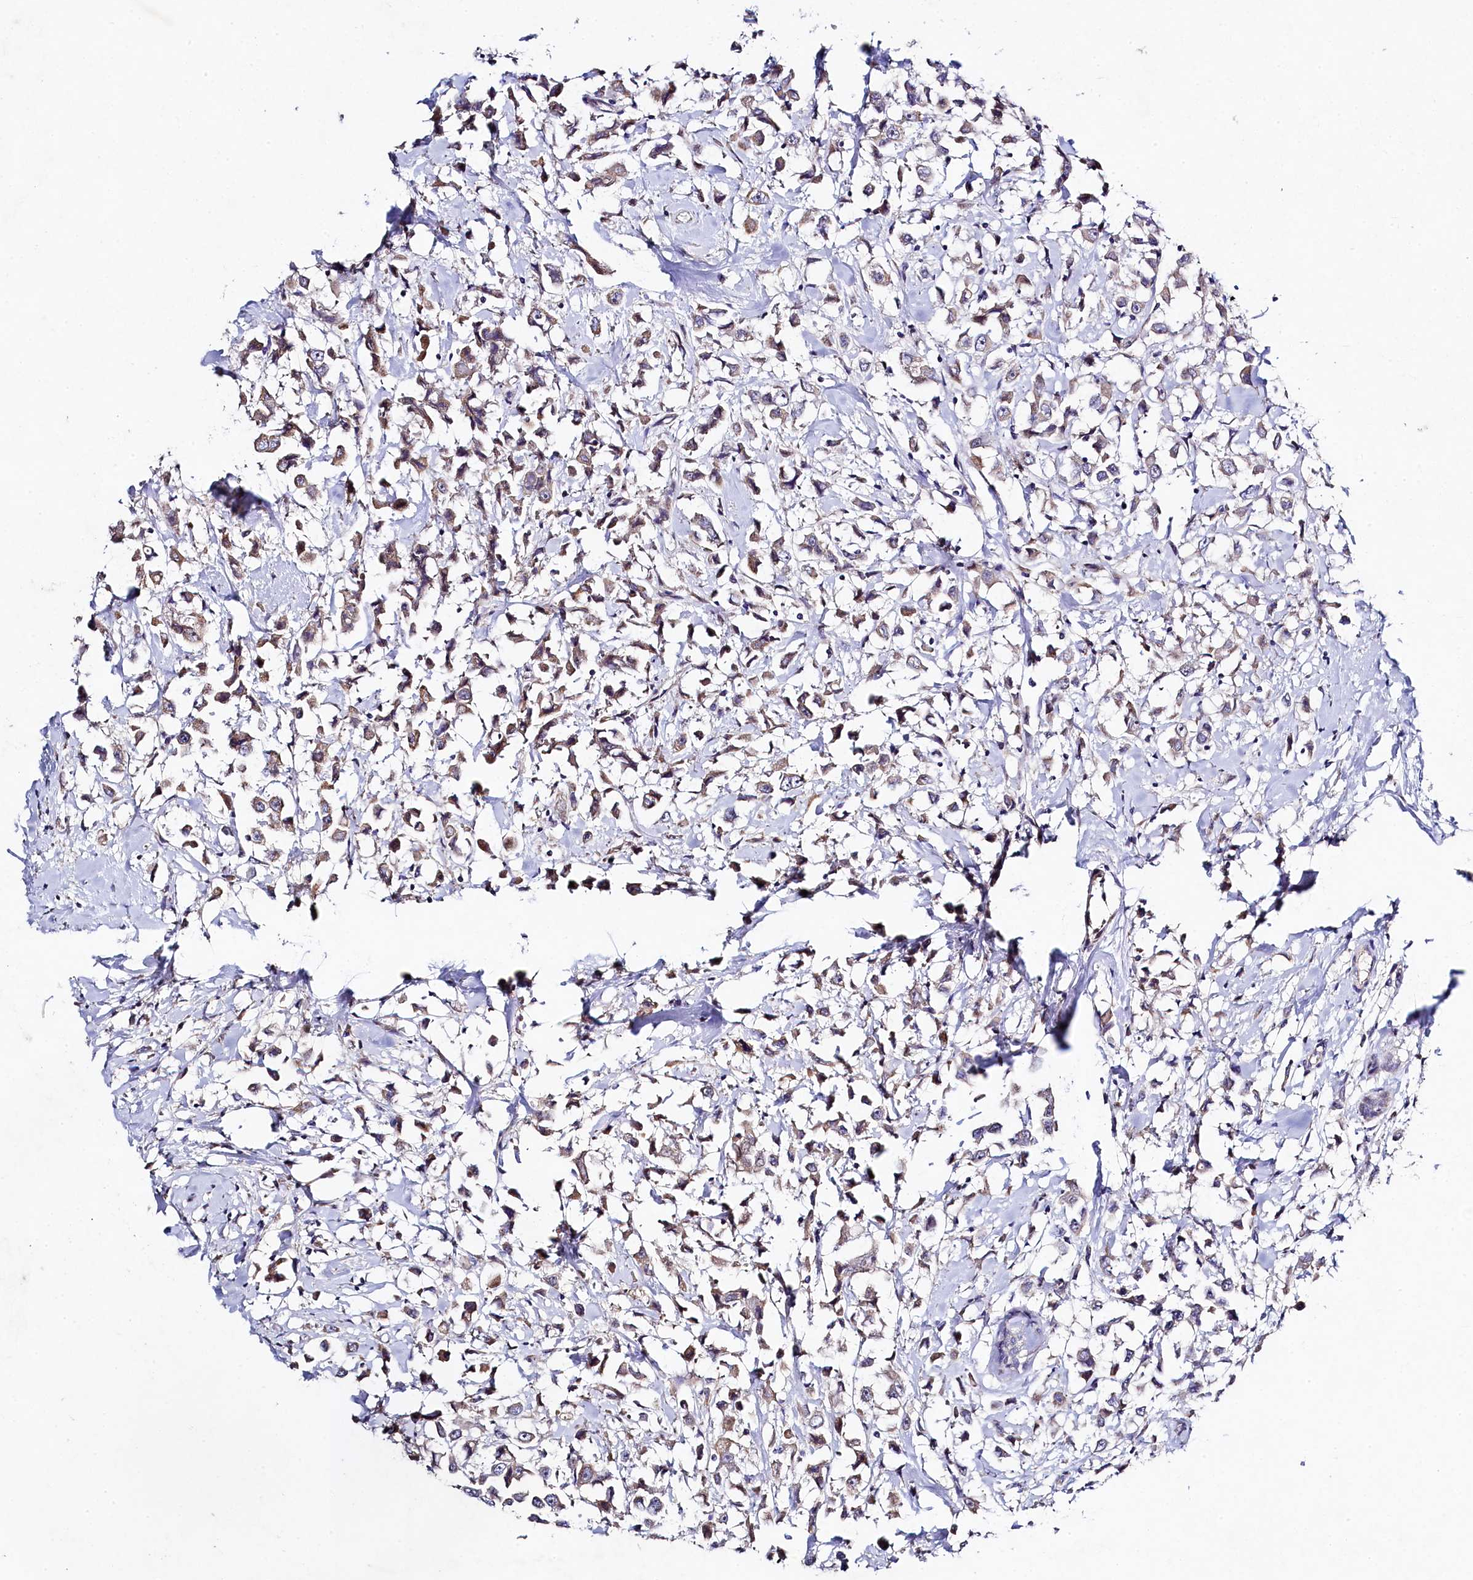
{"staining": {"intensity": "weak", "quantity": "25%-75%", "location": "cytoplasmic/membranous"}, "tissue": "breast cancer", "cell_type": "Tumor cells", "image_type": "cancer", "snomed": [{"axis": "morphology", "description": "Duct carcinoma"}, {"axis": "topography", "description": "Breast"}], "caption": "This image displays immunohistochemistry (IHC) staining of breast cancer (infiltrating ductal carcinoma), with low weak cytoplasmic/membranous staining in approximately 25%-75% of tumor cells.", "gene": "FXYD6", "patient": {"sex": "female", "age": 61}}